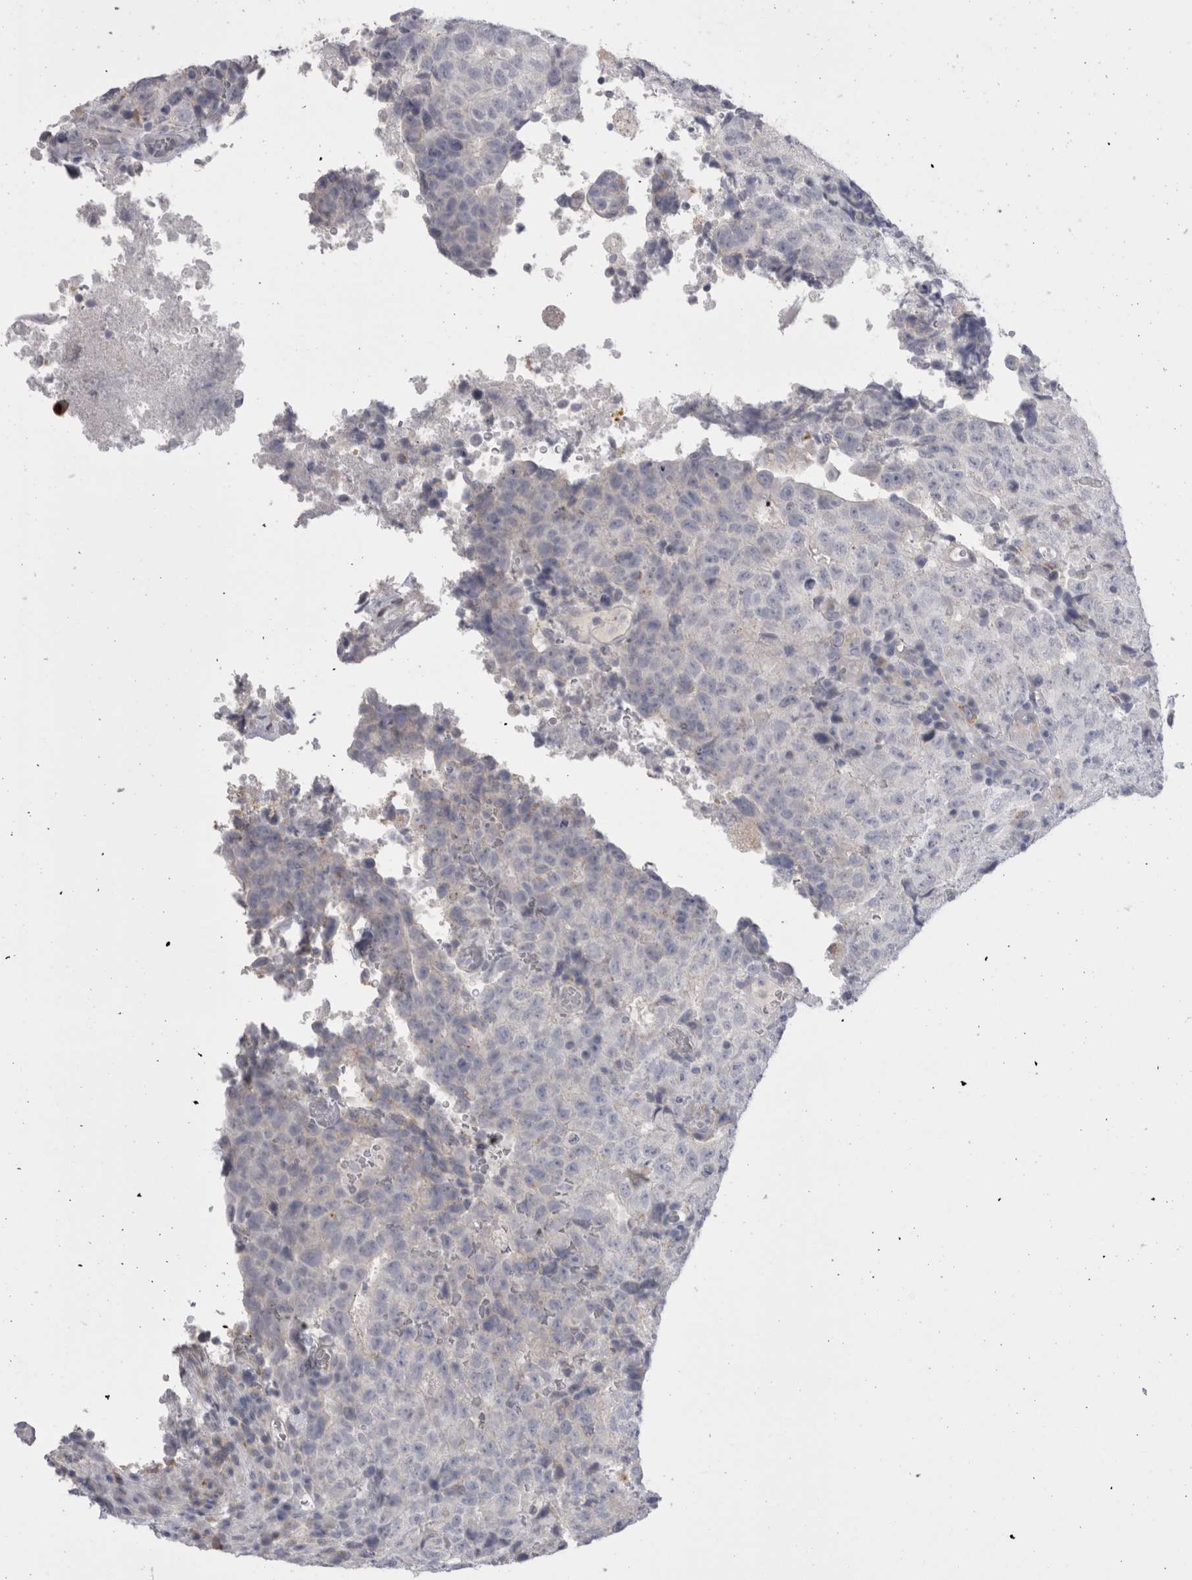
{"staining": {"intensity": "negative", "quantity": "none", "location": "none"}, "tissue": "testis cancer", "cell_type": "Tumor cells", "image_type": "cancer", "snomed": [{"axis": "morphology", "description": "Necrosis, NOS"}, {"axis": "morphology", "description": "Carcinoma, Embryonal, NOS"}, {"axis": "topography", "description": "Testis"}], "caption": "Testis embryonal carcinoma stained for a protein using IHC reveals no staining tumor cells.", "gene": "EPDR1", "patient": {"sex": "male", "age": 19}}